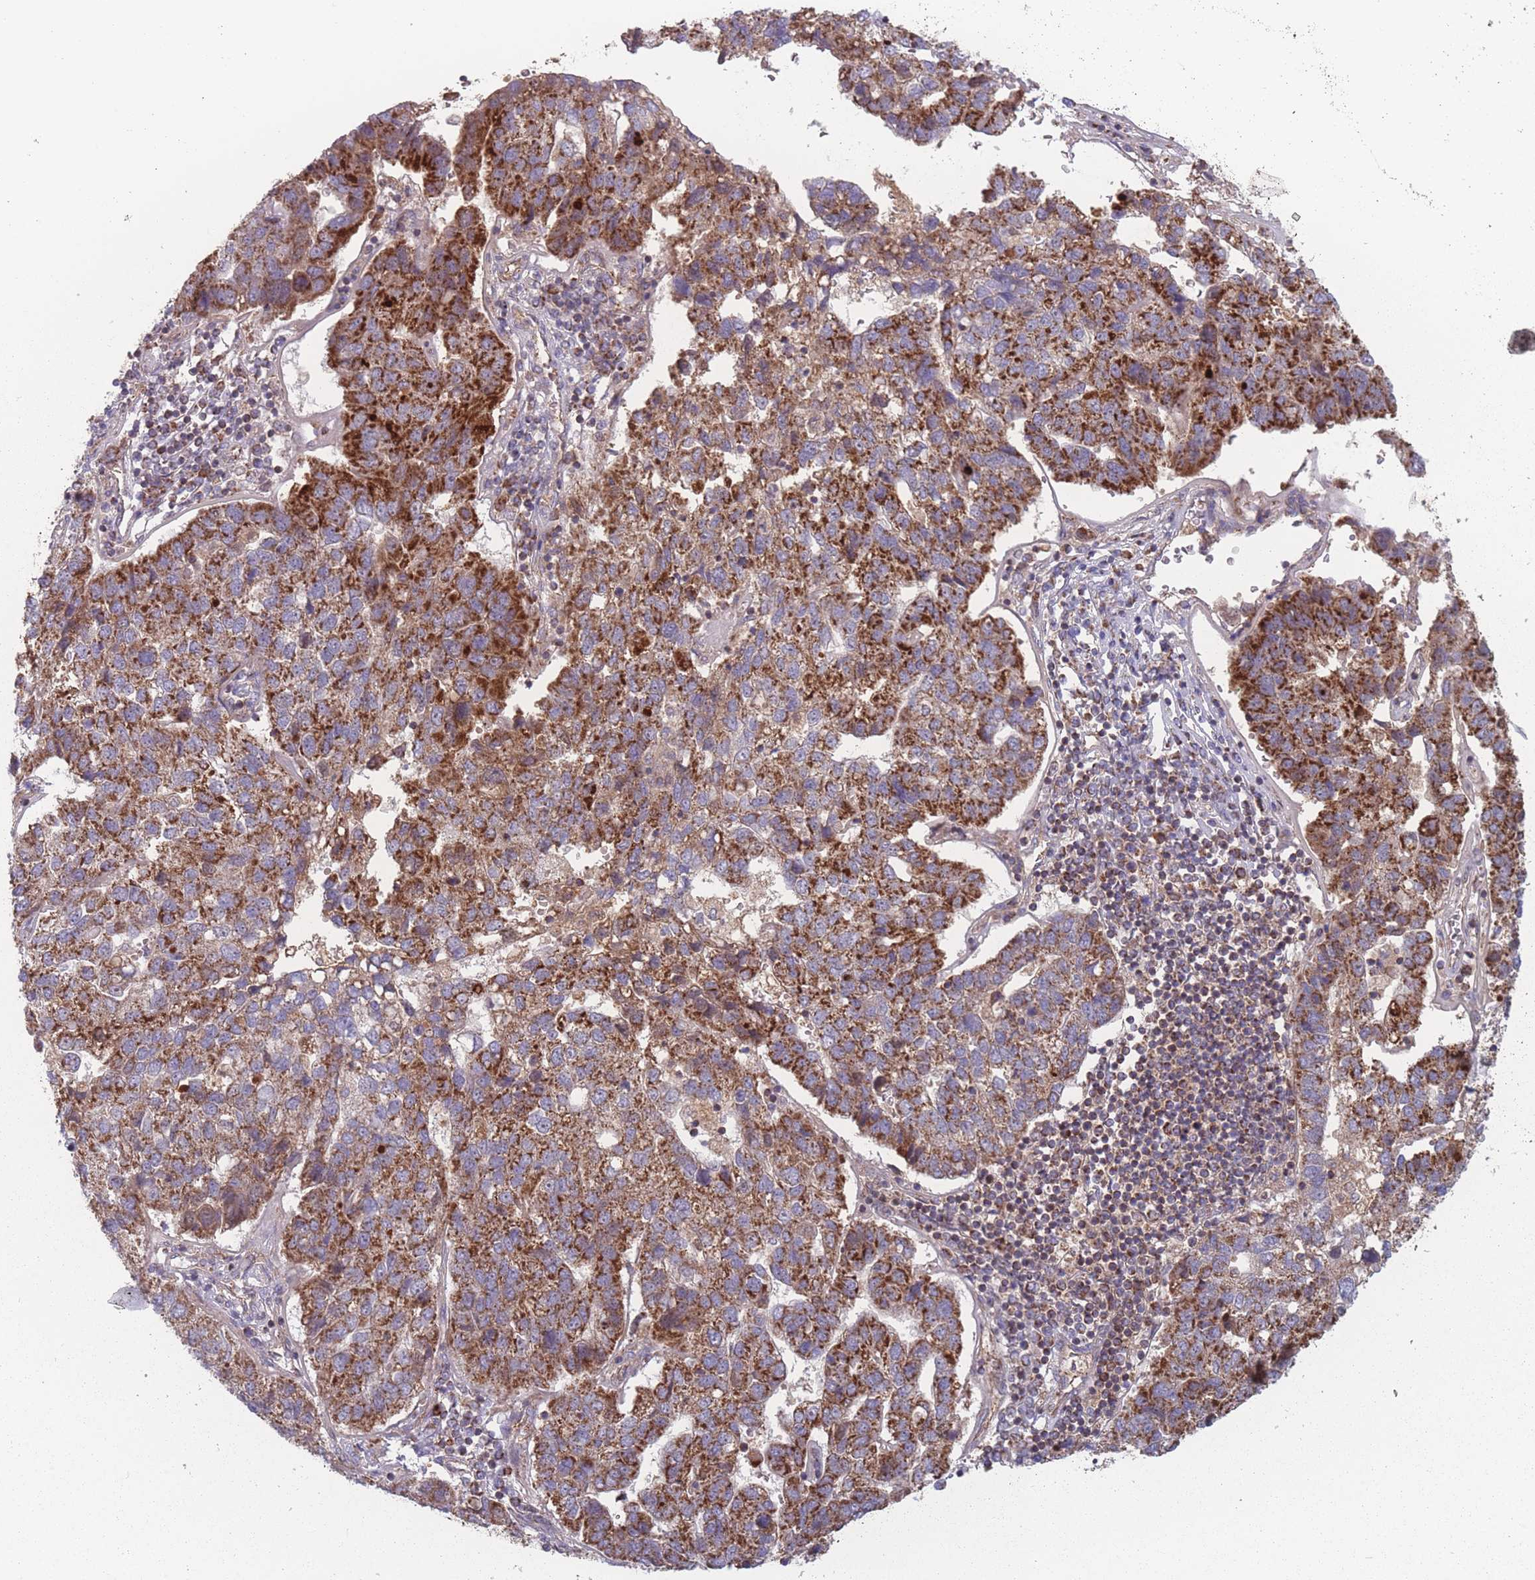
{"staining": {"intensity": "strong", "quantity": ">75%", "location": "cytoplasmic/membranous"}, "tissue": "pancreatic cancer", "cell_type": "Tumor cells", "image_type": "cancer", "snomed": [{"axis": "morphology", "description": "Adenocarcinoma, NOS"}, {"axis": "topography", "description": "Pancreas"}], "caption": "Brown immunohistochemical staining in pancreatic cancer (adenocarcinoma) exhibits strong cytoplasmic/membranous expression in approximately >75% of tumor cells.", "gene": "ATP5MG", "patient": {"sex": "female", "age": 61}}